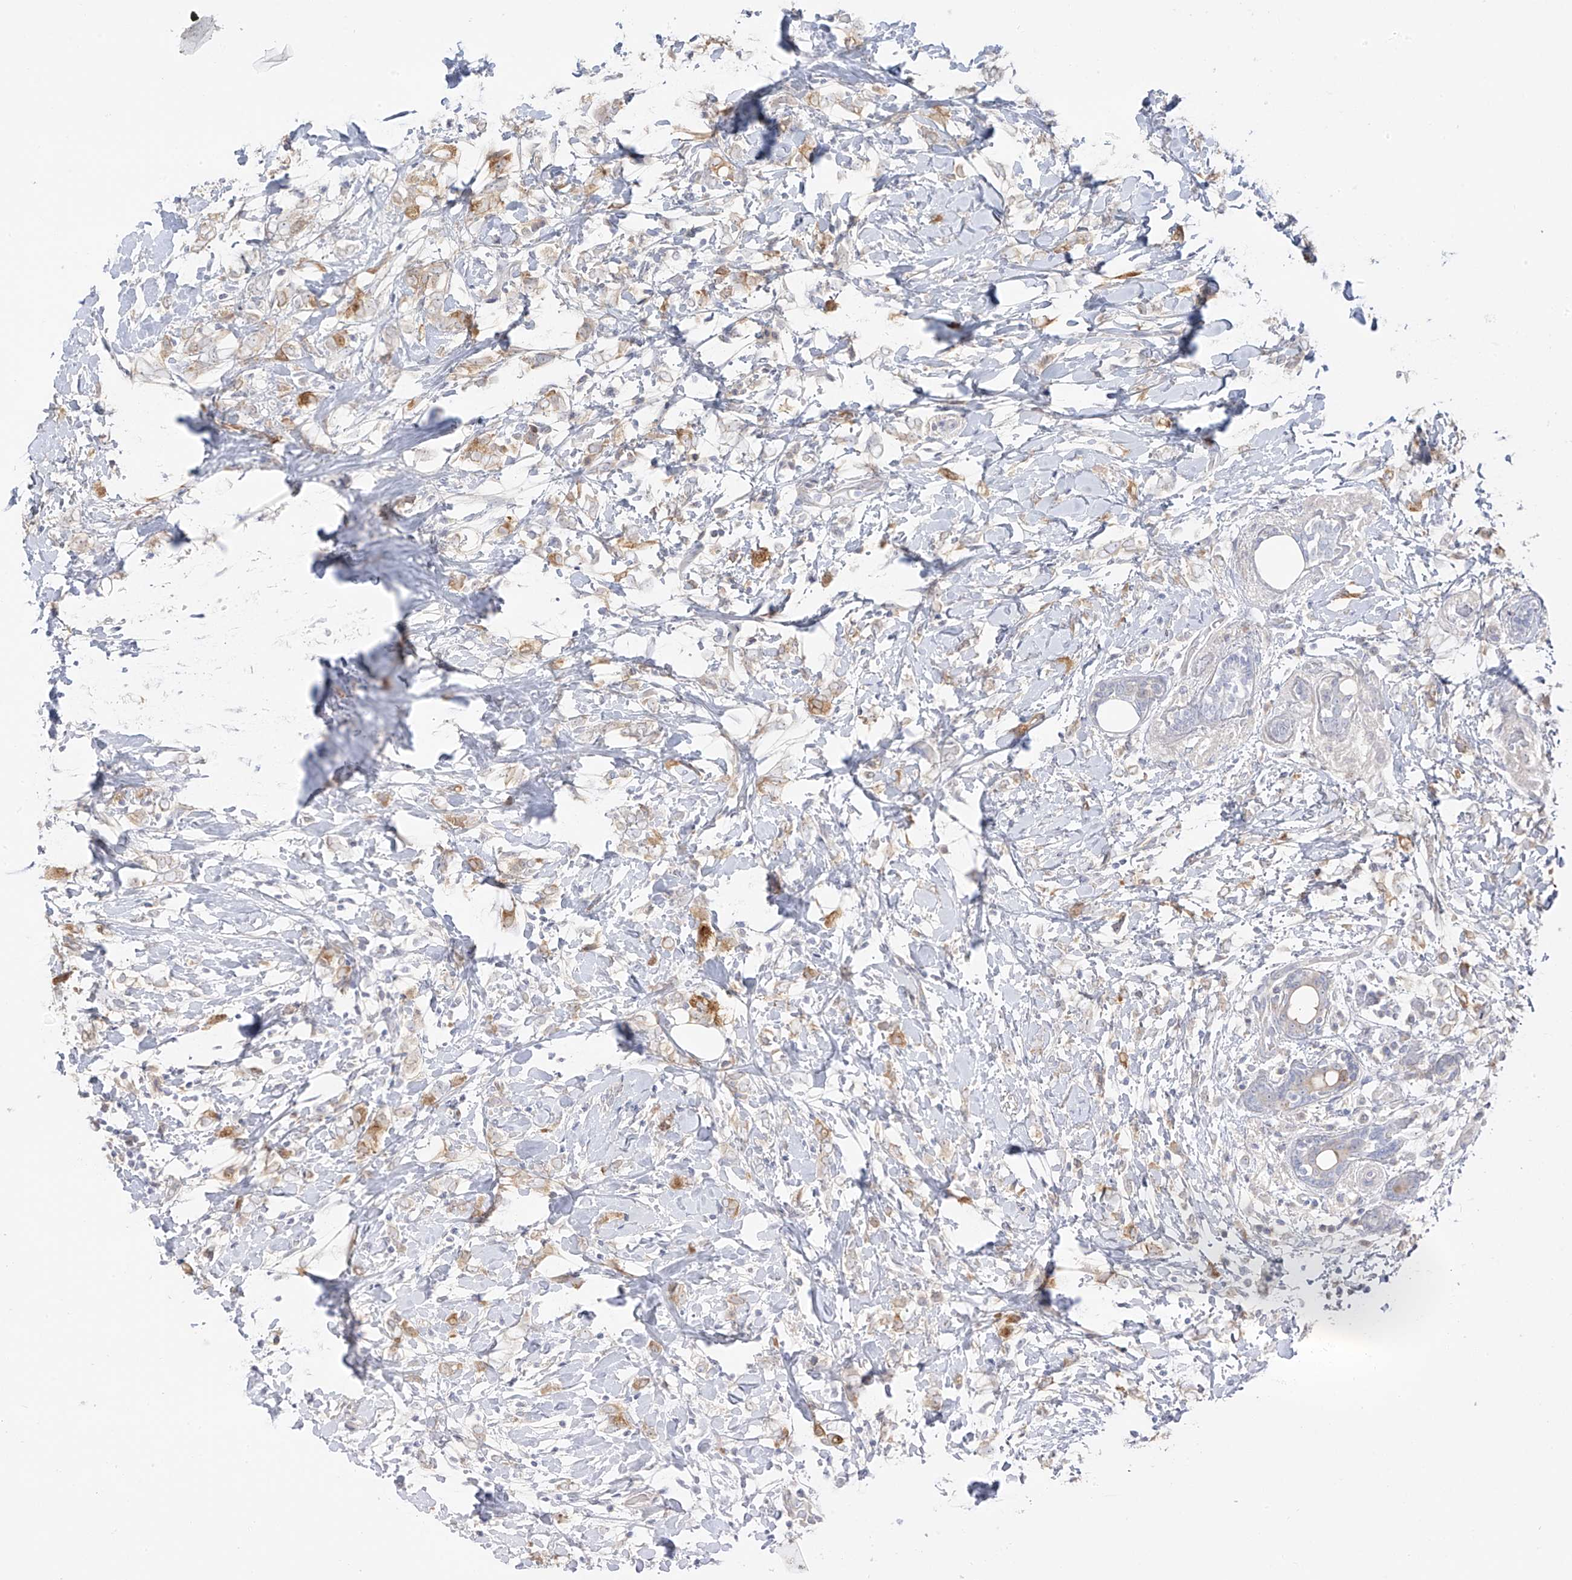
{"staining": {"intensity": "moderate", "quantity": "<25%", "location": "cytoplasmic/membranous"}, "tissue": "breast cancer", "cell_type": "Tumor cells", "image_type": "cancer", "snomed": [{"axis": "morphology", "description": "Normal tissue, NOS"}, {"axis": "morphology", "description": "Lobular carcinoma"}, {"axis": "topography", "description": "Breast"}], "caption": "The micrograph exhibits a brown stain indicating the presence of a protein in the cytoplasmic/membranous of tumor cells in breast cancer (lobular carcinoma). Using DAB (3,3'-diaminobenzidine) (brown) and hematoxylin (blue) stains, captured at high magnification using brightfield microscopy.", "gene": "DCDC2", "patient": {"sex": "female", "age": 47}}